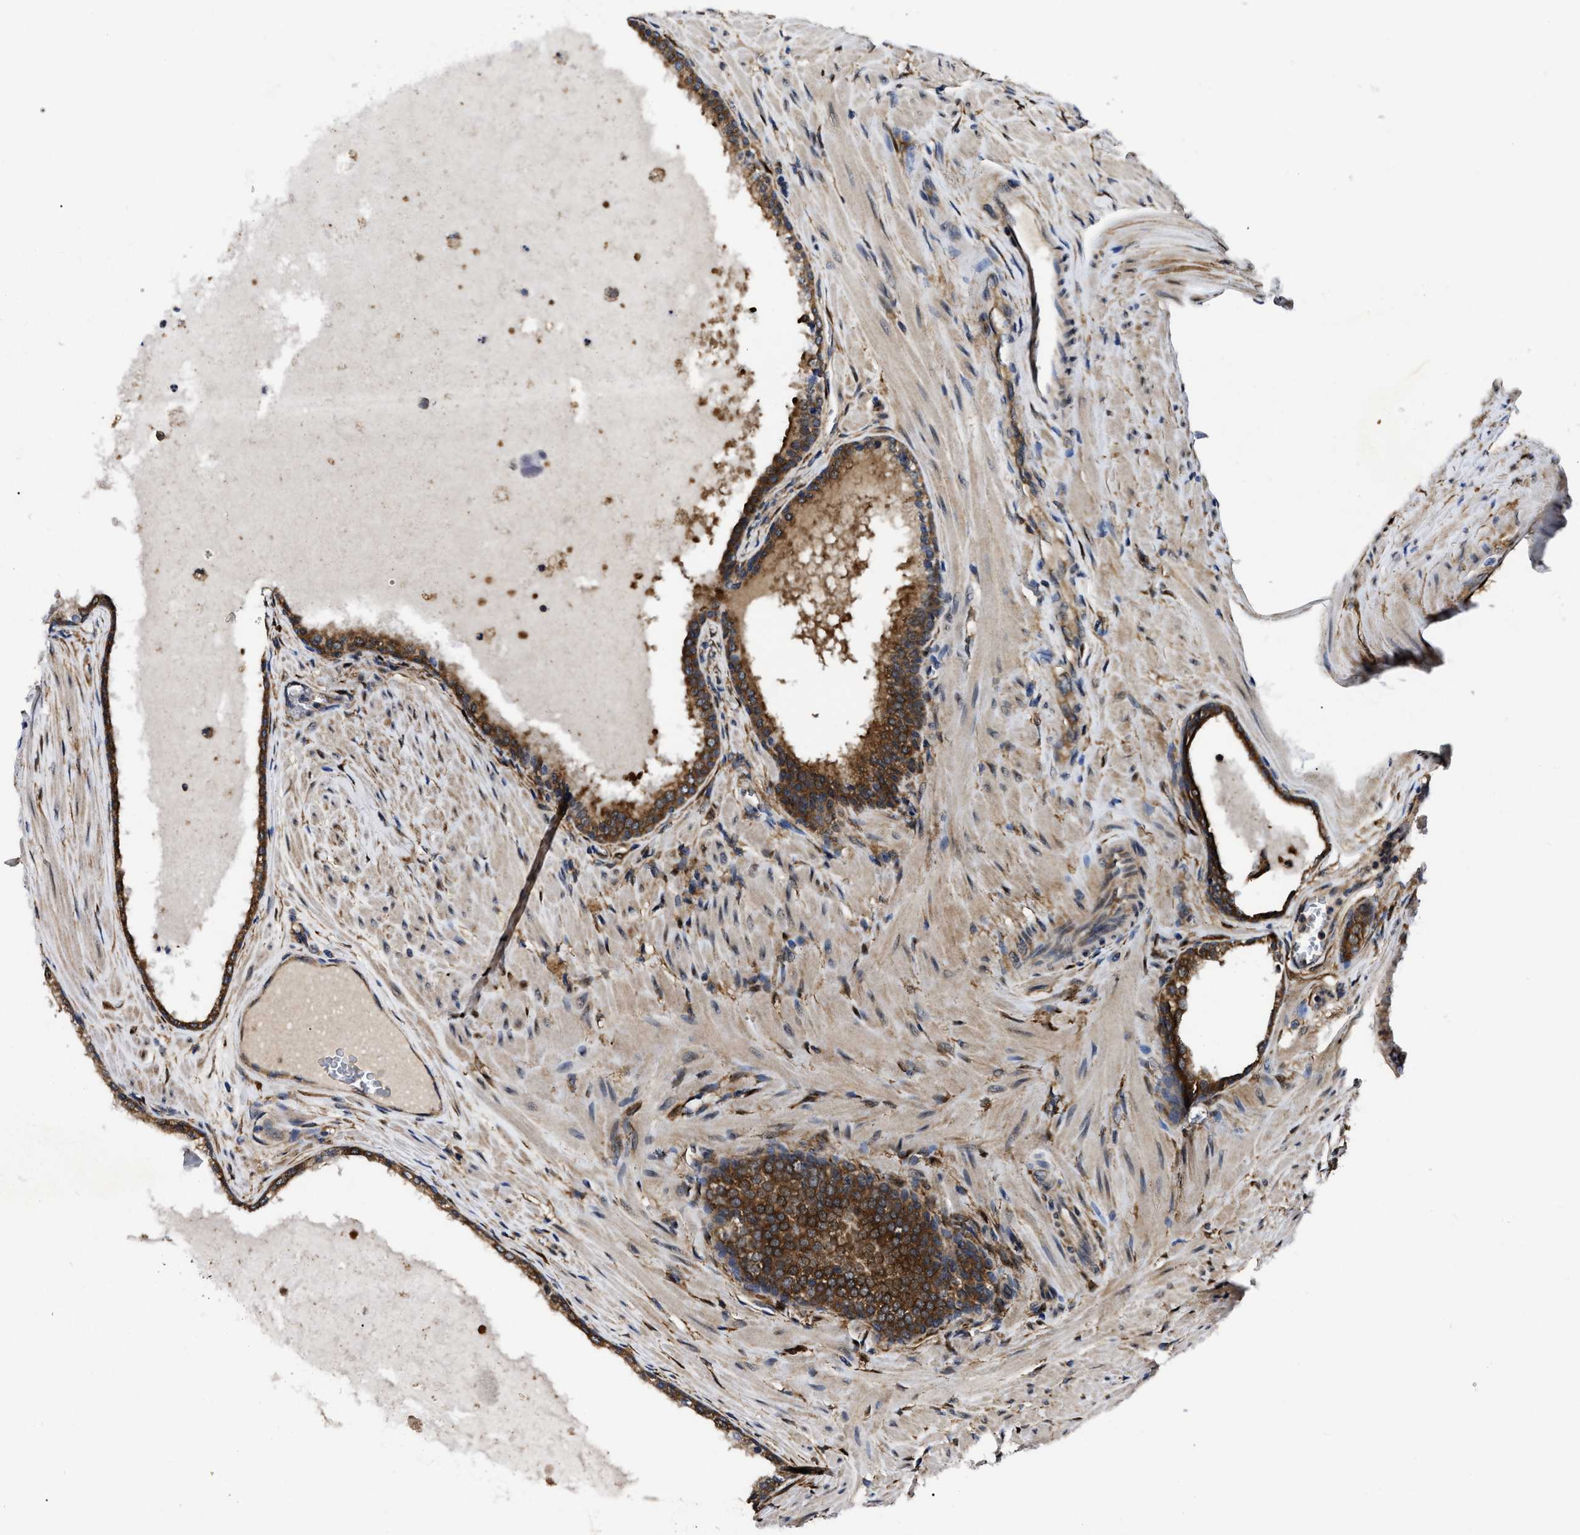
{"staining": {"intensity": "strong", "quantity": ">75%", "location": "cytoplasmic/membranous"}, "tissue": "prostate cancer", "cell_type": "Tumor cells", "image_type": "cancer", "snomed": [{"axis": "morphology", "description": "Adenocarcinoma, Low grade"}, {"axis": "topography", "description": "Prostate"}], "caption": "This is an image of IHC staining of prostate low-grade adenocarcinoma, which shows strong staining in the cytoplasmic/membranous of tumor cells.", "gene": "GET4", "patient": {"sex": "male", "age": 70}}